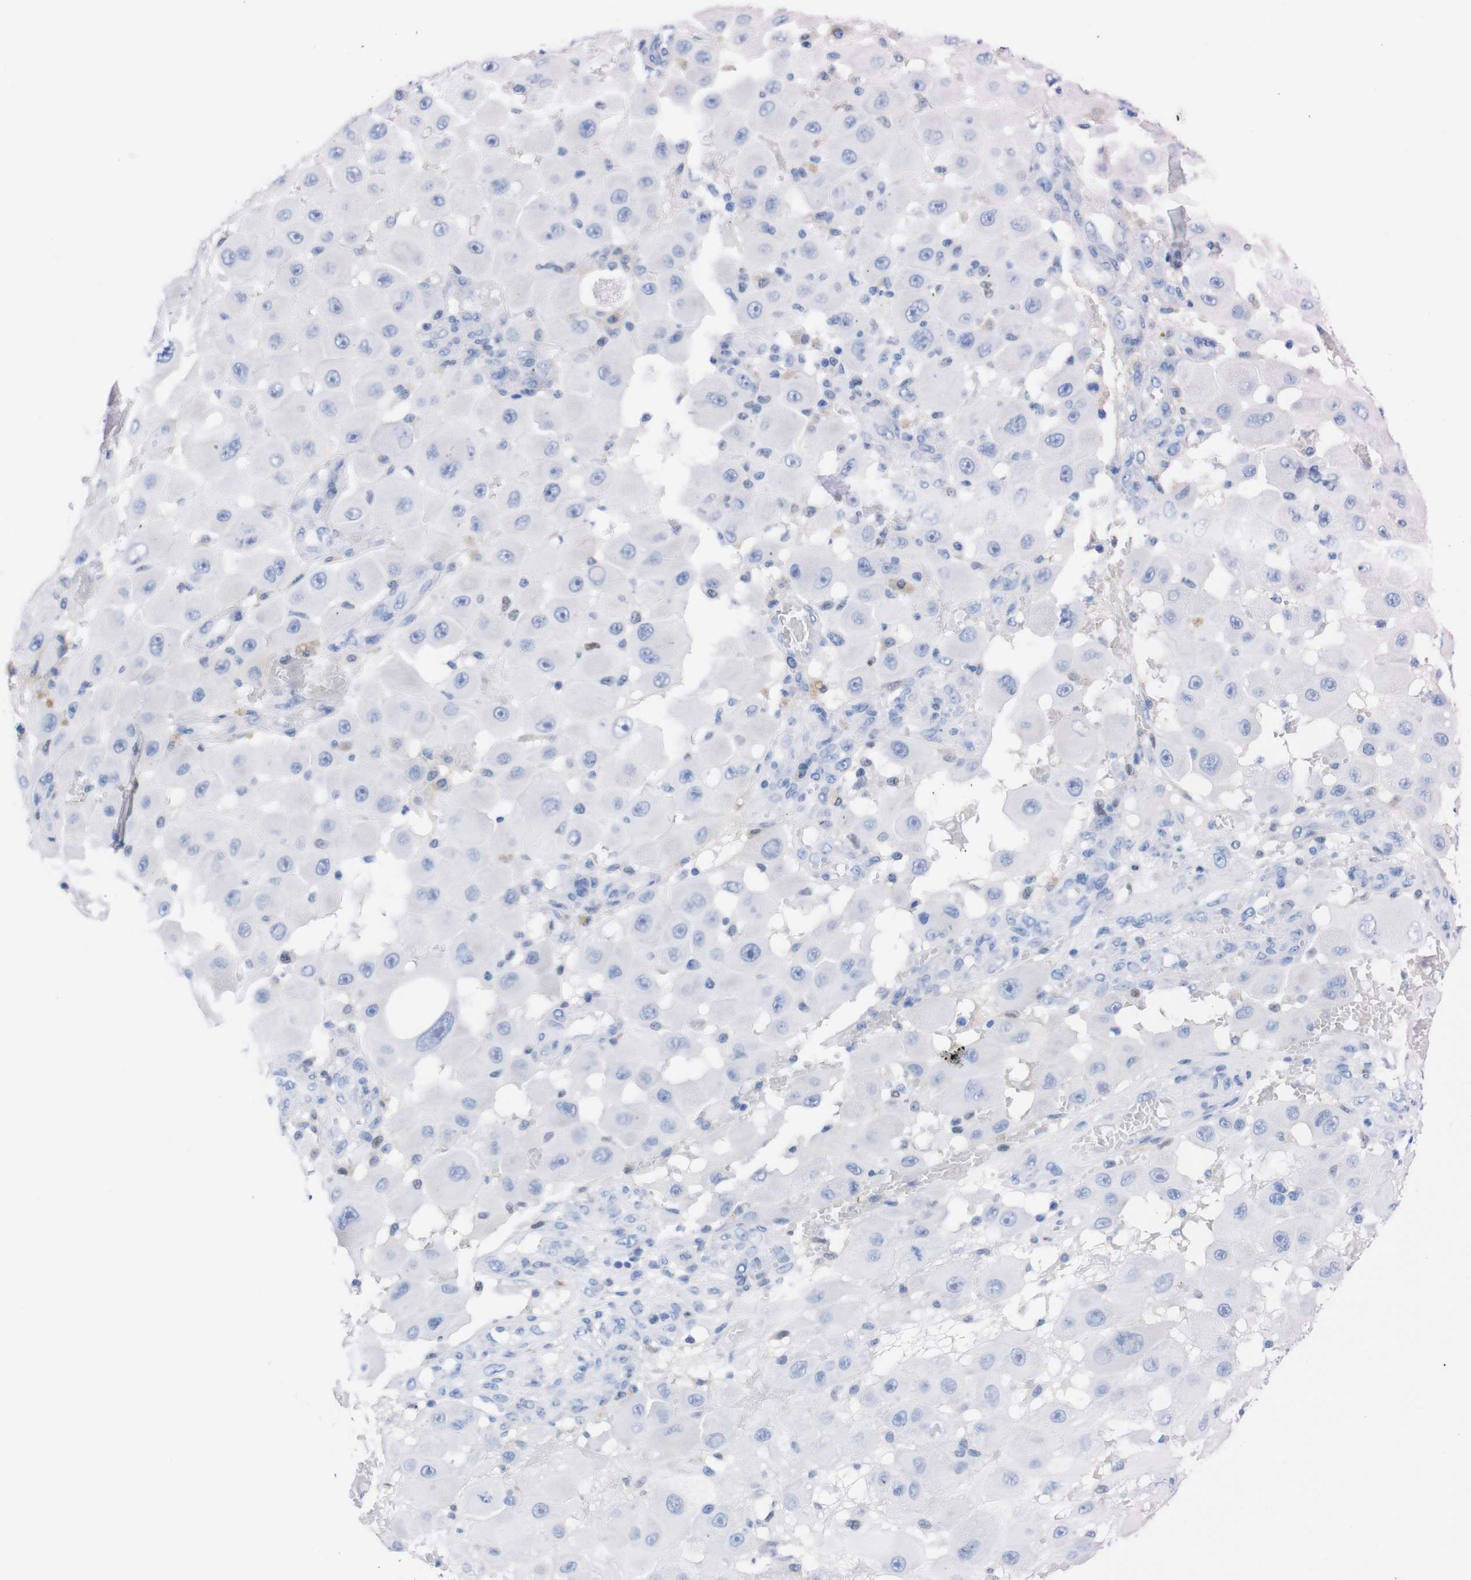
{"staining": {"intensity": "negative", "quantity": "none", "location": "none"}, "tissue": "melanoma", "cell_type": "Tumor cells", "image_type": "cancer", "snomed": [{"axis": "morphology", "description": "Malignant melanoma, NOS"}, {"axis": "topography", "description": "Skin"}], "caption": "Histopathology image shows no protein staining in tumor cells of malignant melanoma tissue.", "gene": "P2RY12", "patient": {"sex": "female", "age": 81}}